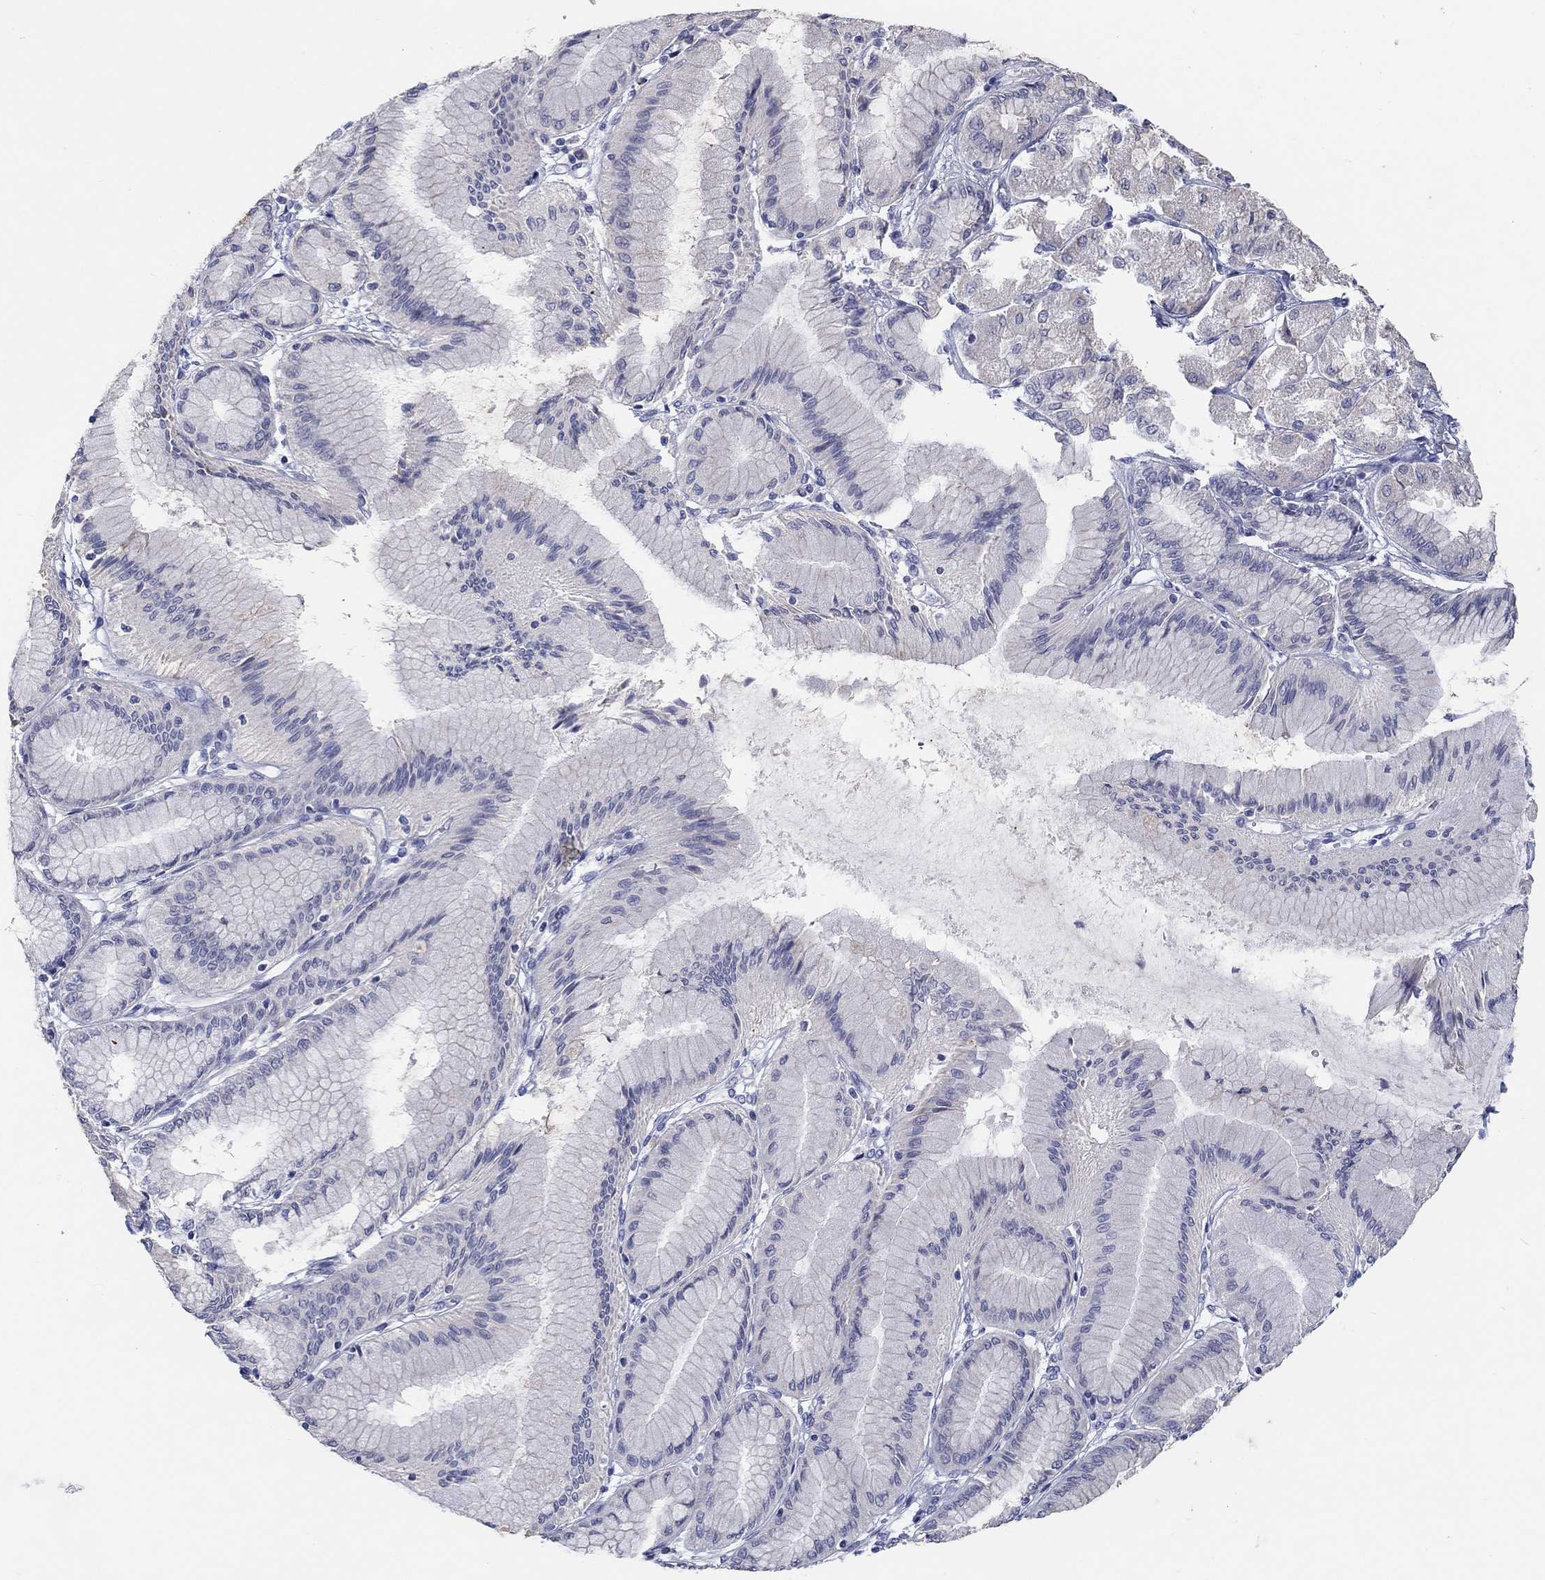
{"staining": {"intensity": "negative", "quantity": "none", "location": "none"}, "tissue": "stomach cancer", "cell_type": "Tumor cells", "image_type": "cancer", "snomed": [{"axis": "morphology", "description": "Normal tissue, NOS"}, {"axis": "morphology", "description": "Adenocarcinoma, NOS"}, {"axis": "morphology", "description": "Adenocarcinoma, High grade"}, {"axis": "topography", "description": "Stomach, upper"}, {"axis": "topography", "description": "Stomach"}], "caption": "Immunohistochemical staining of human stomach cancer displays no significant expression in tumor cells.", "gene": "LRRC4C", "patient": {"sex": "female", "age": 65}}